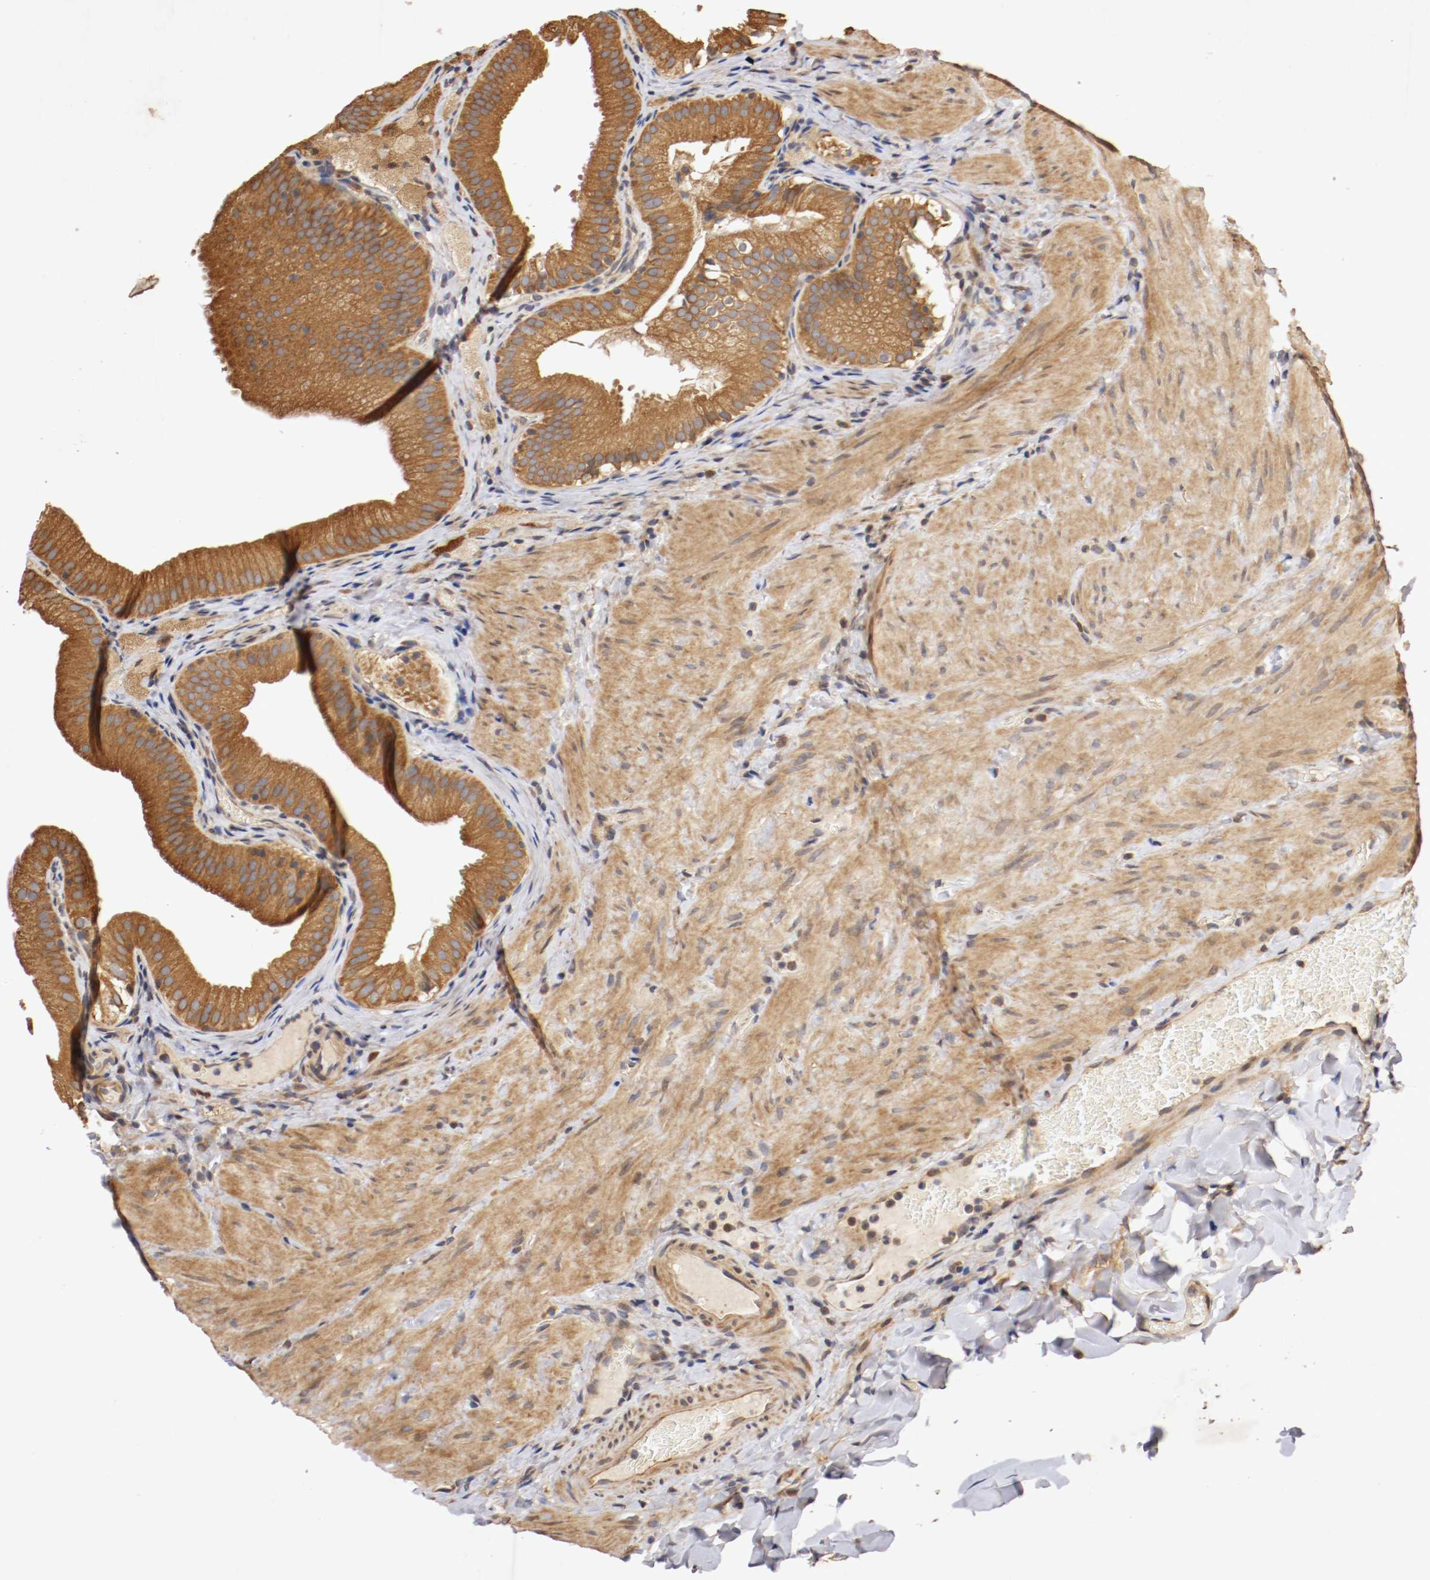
{"staining": {"intensity": "strong", "quantity": ">75%", "location": "cytoplasmic/membranous"}, "tissue": "gallbladder", "cell_type": "Glandular cells", "image_type": "normal", "snomed": [{"axis": "morphology", "description": "Normal tissue, NOS"}, {"axis": "topography", "description": "Gallbladder"}], "caption": "Unremarkable gallbladder demonstrates strong cytoplasmic/membranous expression in about >75% of glandular cells, visualized by immunohistochemistry.", "gene": "VEZT", "patient": {"sex": "female", "age": 24}}